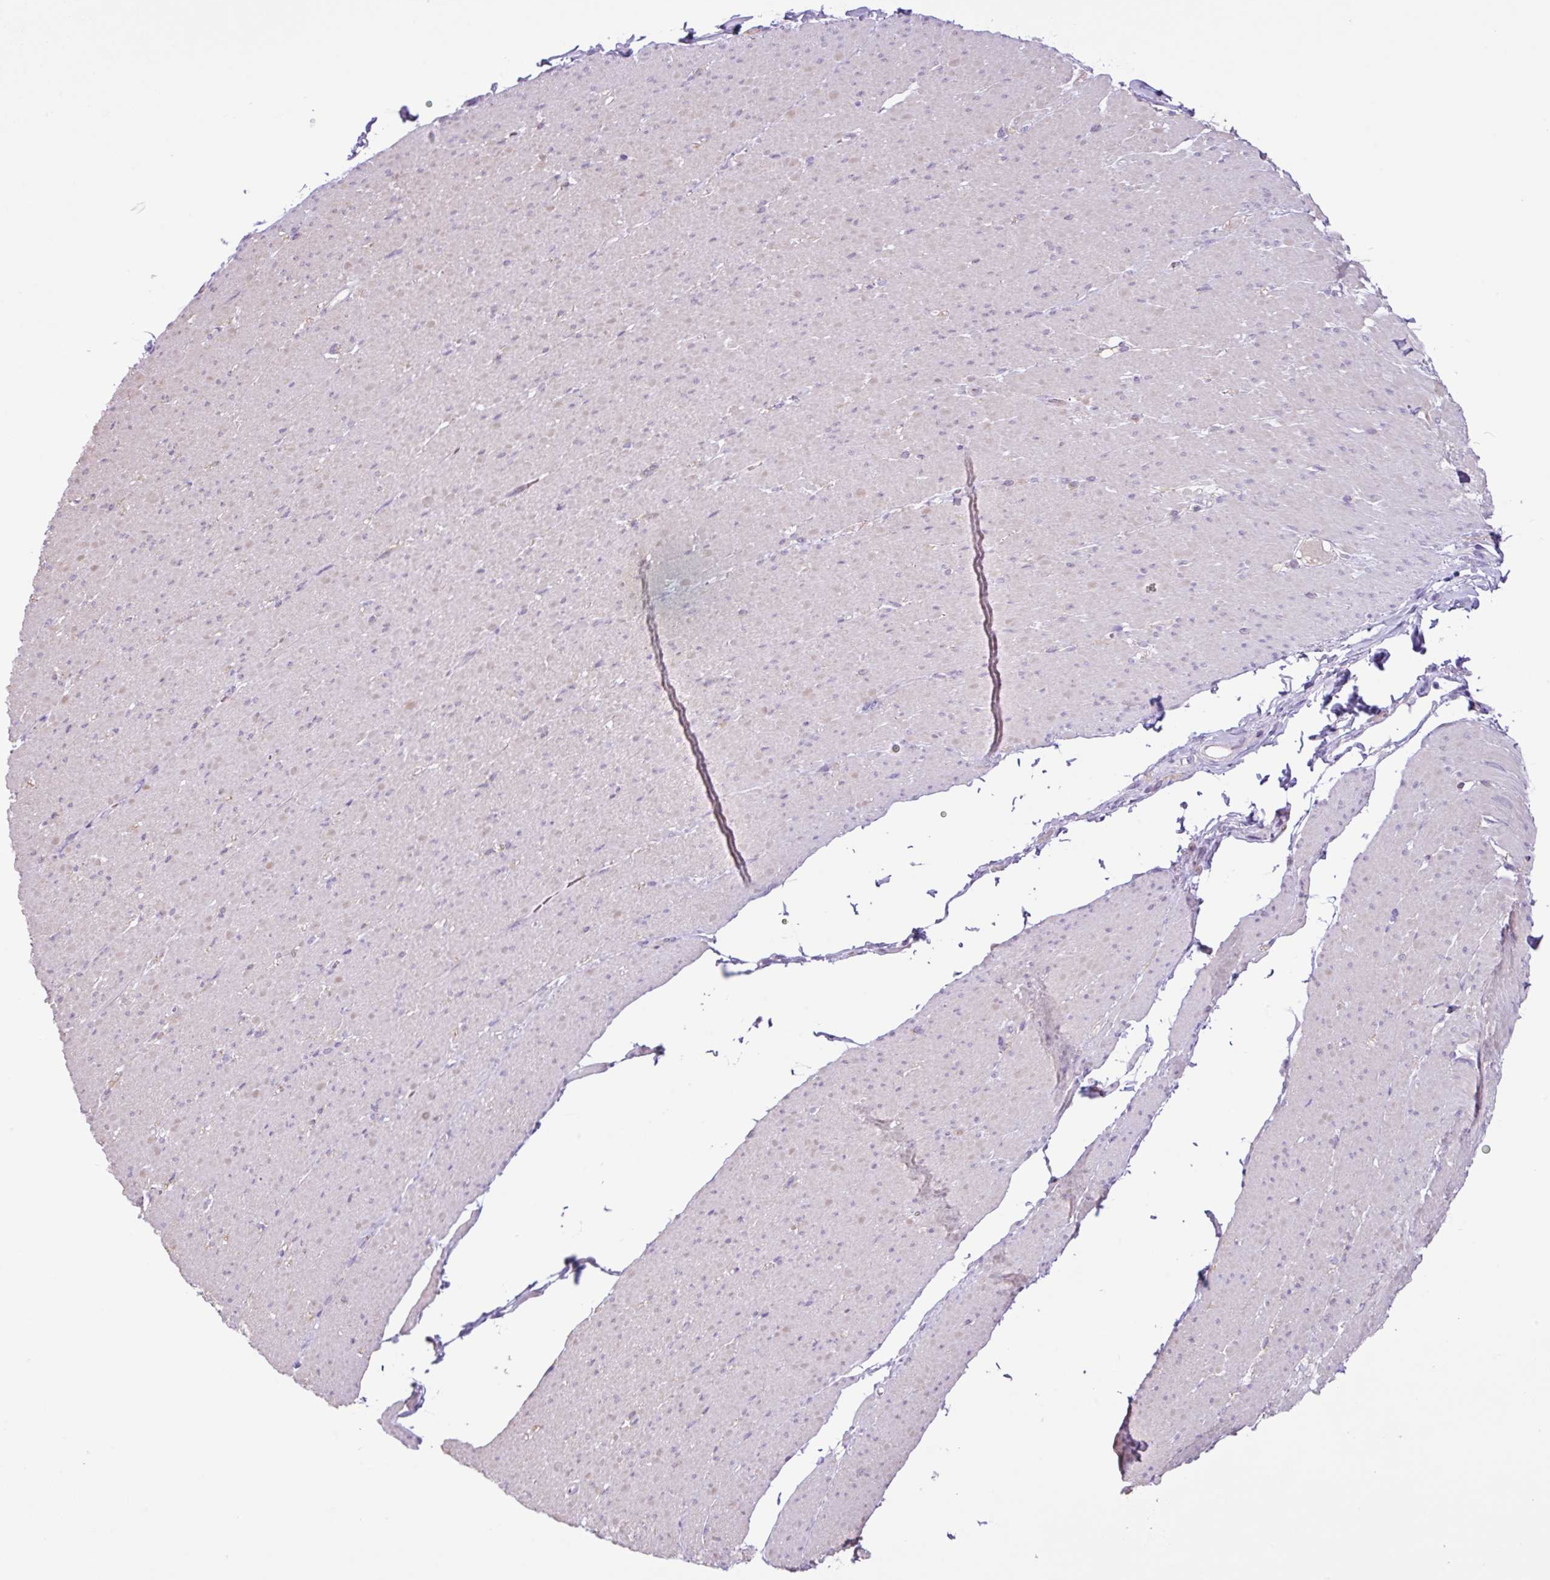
{"staining": {"intensity": "negative", "quantity": "none", "location": "none"}, "tissue": "smooth muscle", "cell_type": "Smooth muscle cells", "image_type": "normal", "snomed": [{"axis": "morphology", "description": "Normal tissue, NOS"}, {"axis": "topography", "description": "Smooth muscle"}, {"axis": "topography", "description": "Rectum"}], "caption": "Histopathology image shows no protein expression in smooth muscle cells of unremarkable smooth muscle.", "gene": "TONSL", "patient": {"sex": "male", "age": 53}}